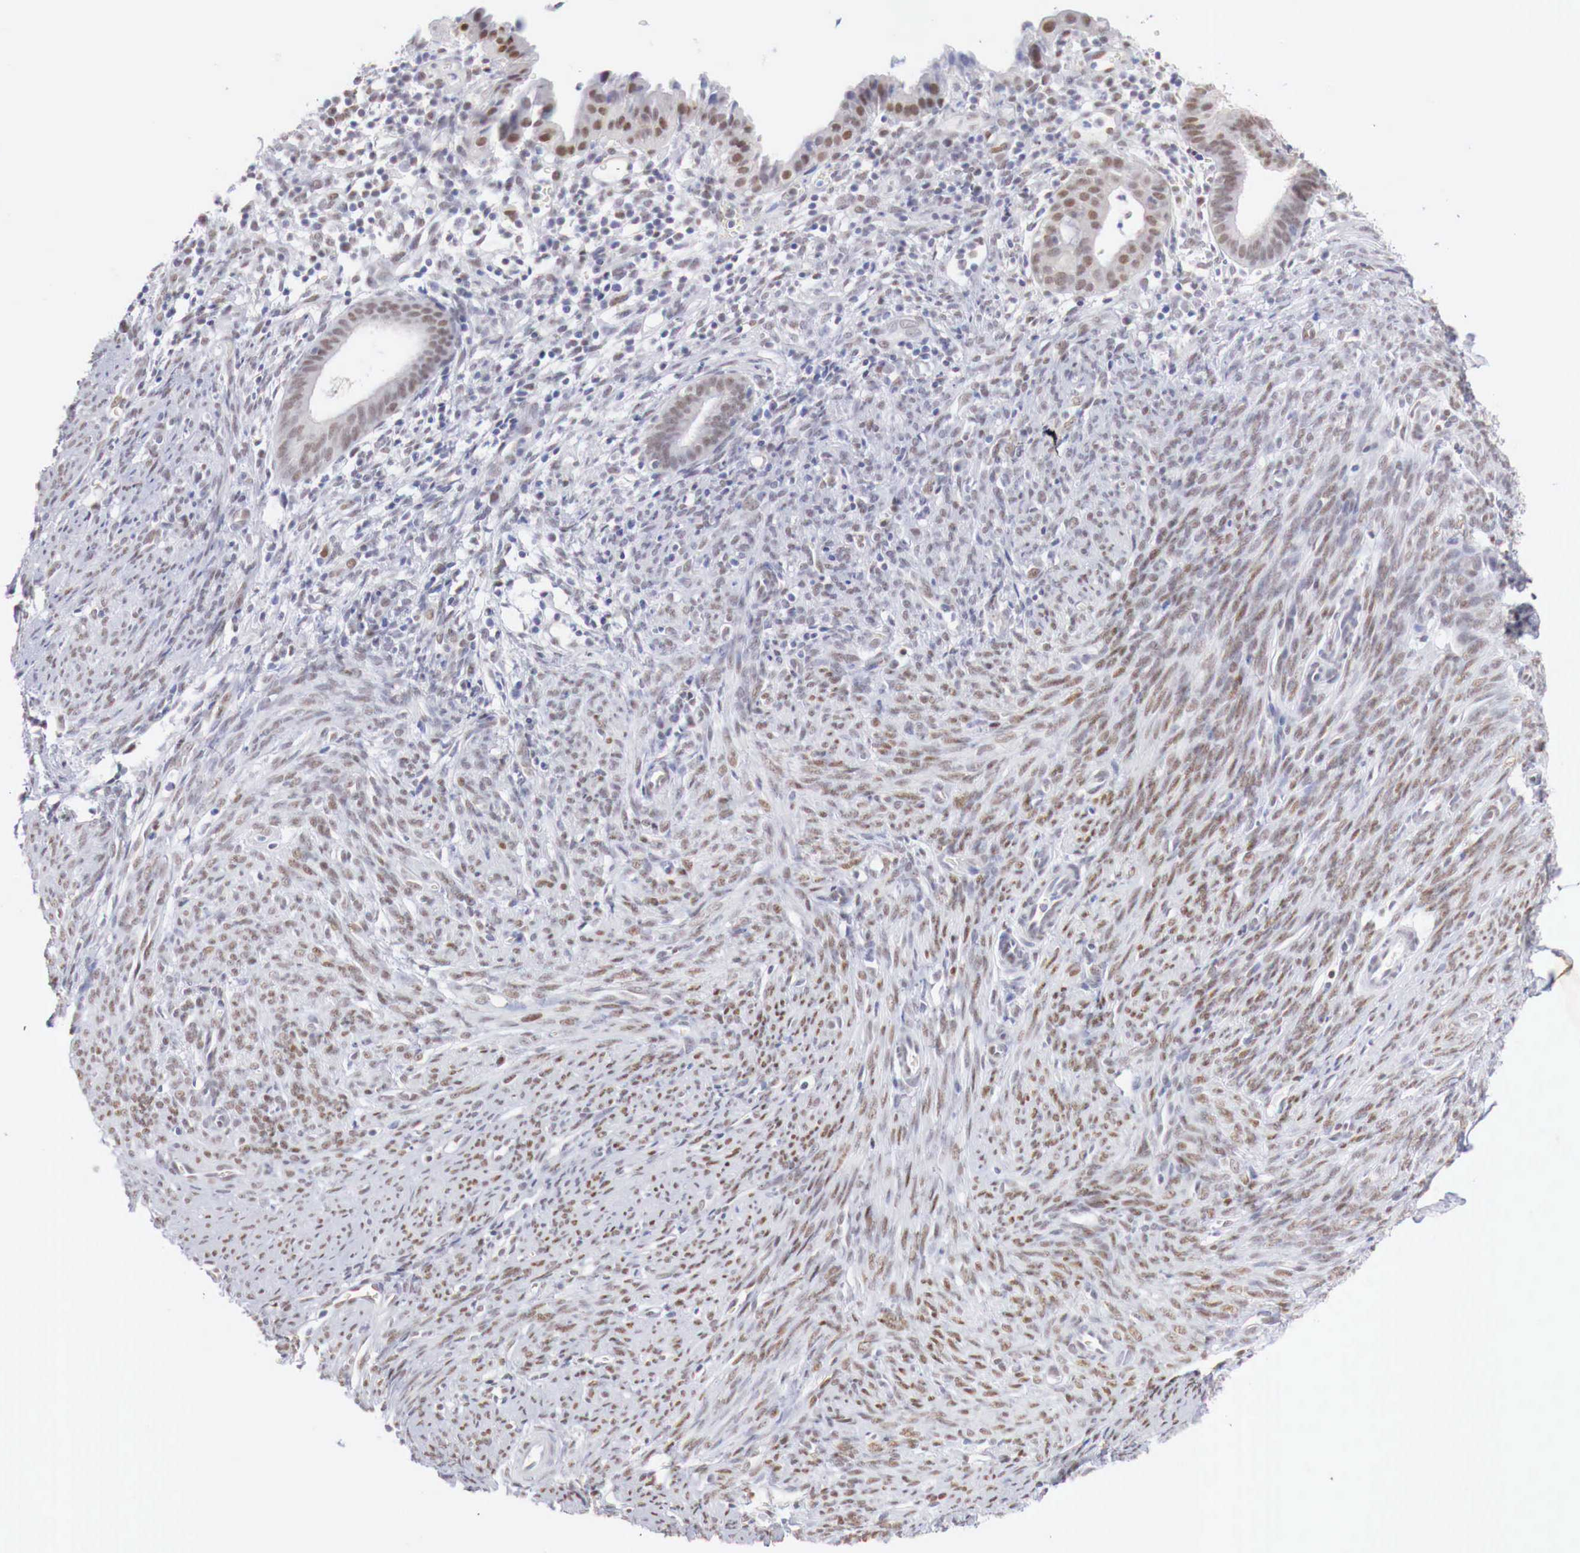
{"staining": {"intensity": "weak", "quantity": "25%-75%", "location": "nuclear"}, "tissue": "endometrium", "cell_type": "Cells in endometrial stroma", "image_type": "normal", "snomed": [{"axis": "morphology", "description": "Normal tissue, NOS"}, {"axis": "topography", "description": "Uterus"}], "caption": "Cells in endometrial stroma reveal low levels of weak nuclear expression in approximately 25%-75% of cells in unremarkable endometrium.", "gene": "FOXP2", "patient": {"sex": "female", "age": 83}}